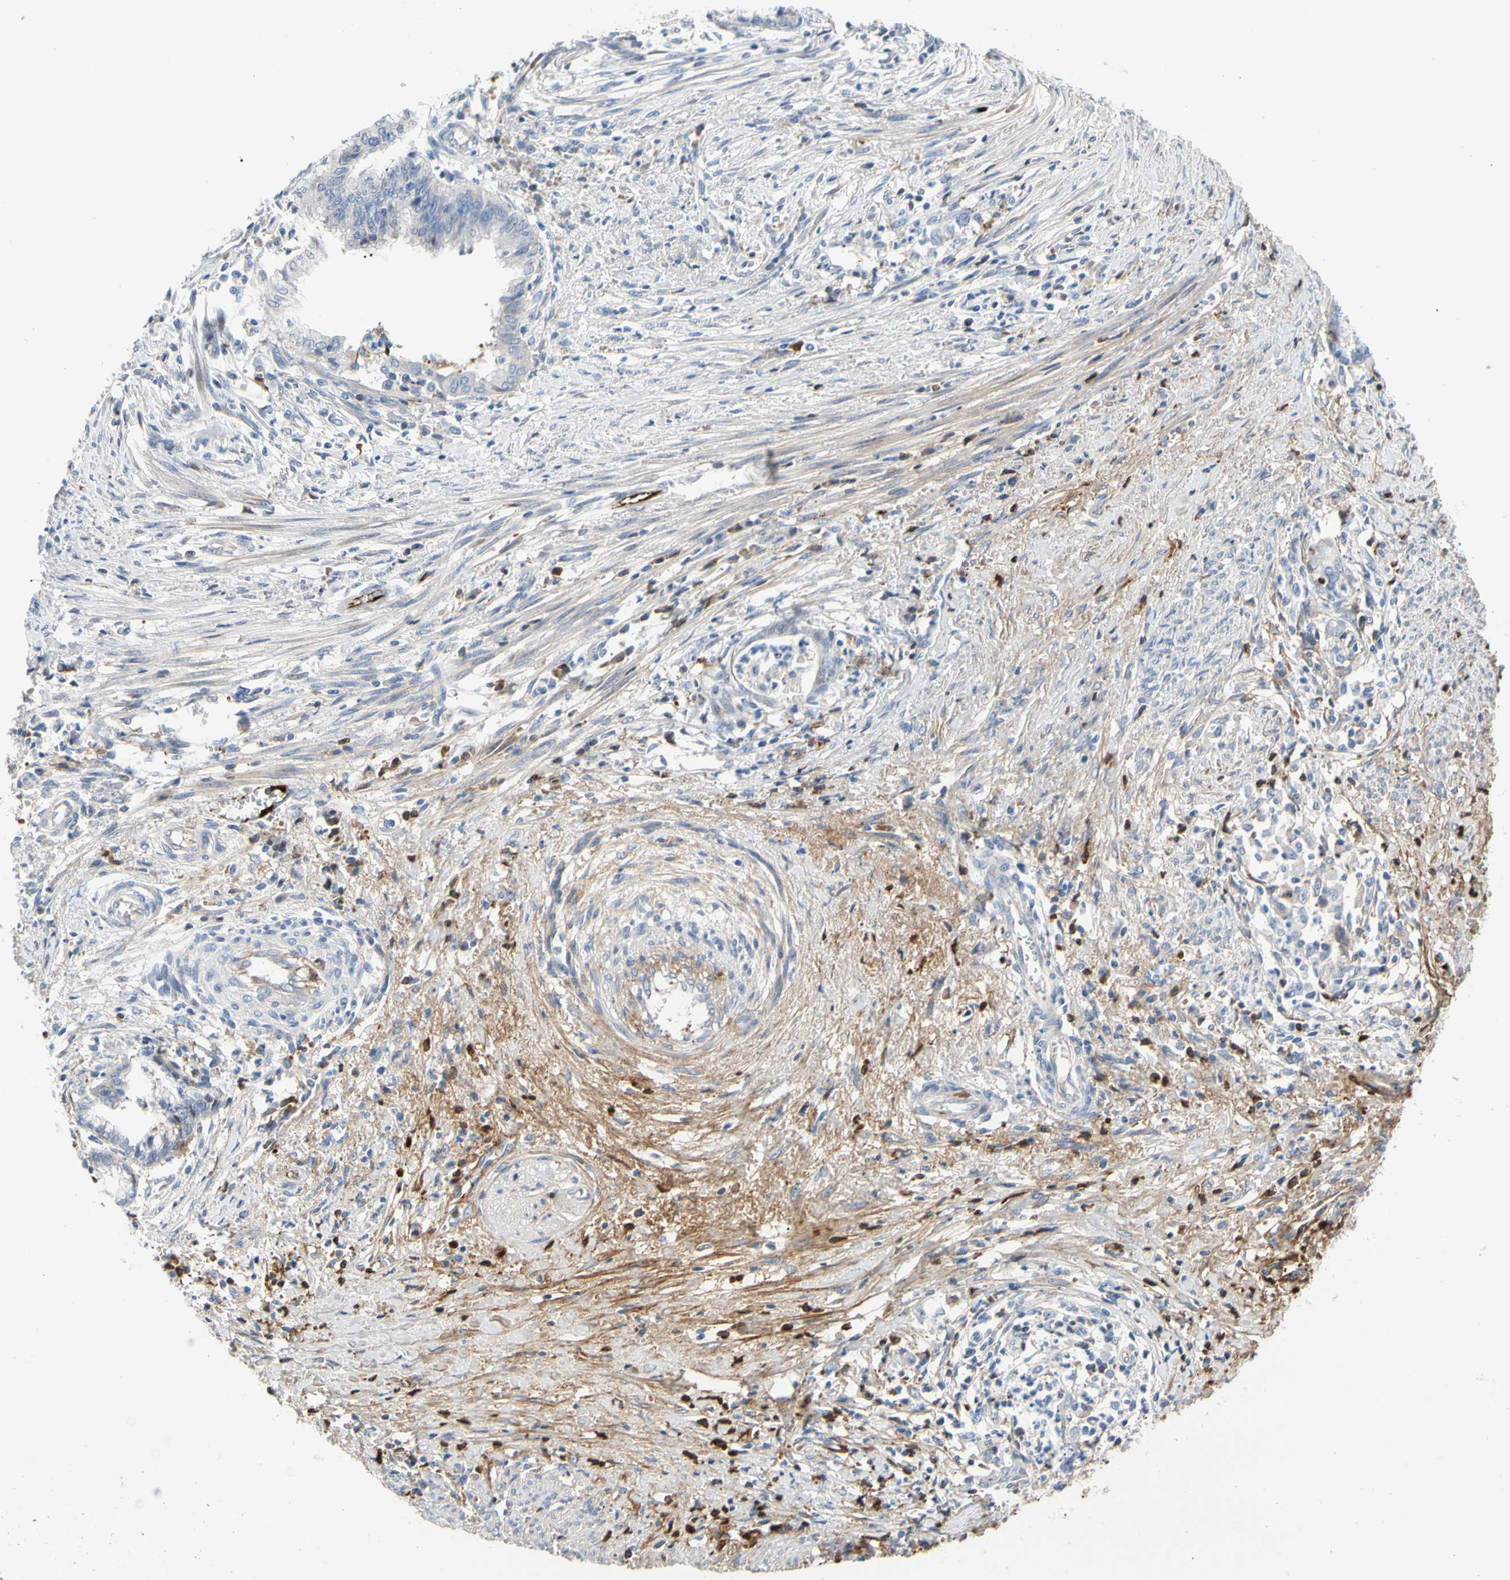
{"staining": {"intensity": "negative", "quantity": "none", "location": "none"}, "tissue": "endometrial cancer", "cell_type": "Tumor cells", "image_type": "cancer", "snomed": [{"axis": "morphology", "description": "Necrosis, NOS"}, {"axis": "morphology", "description": "Adenocarcinoma, NOS"}, {"axis": "topography", "description": "Endometrium"}], "caption": "Photomicrograph shows no protein expression in tumor cells of endometrial cancer tissue.", "gene": "FGB", "patient": {"sex": "female", "age": 79}}